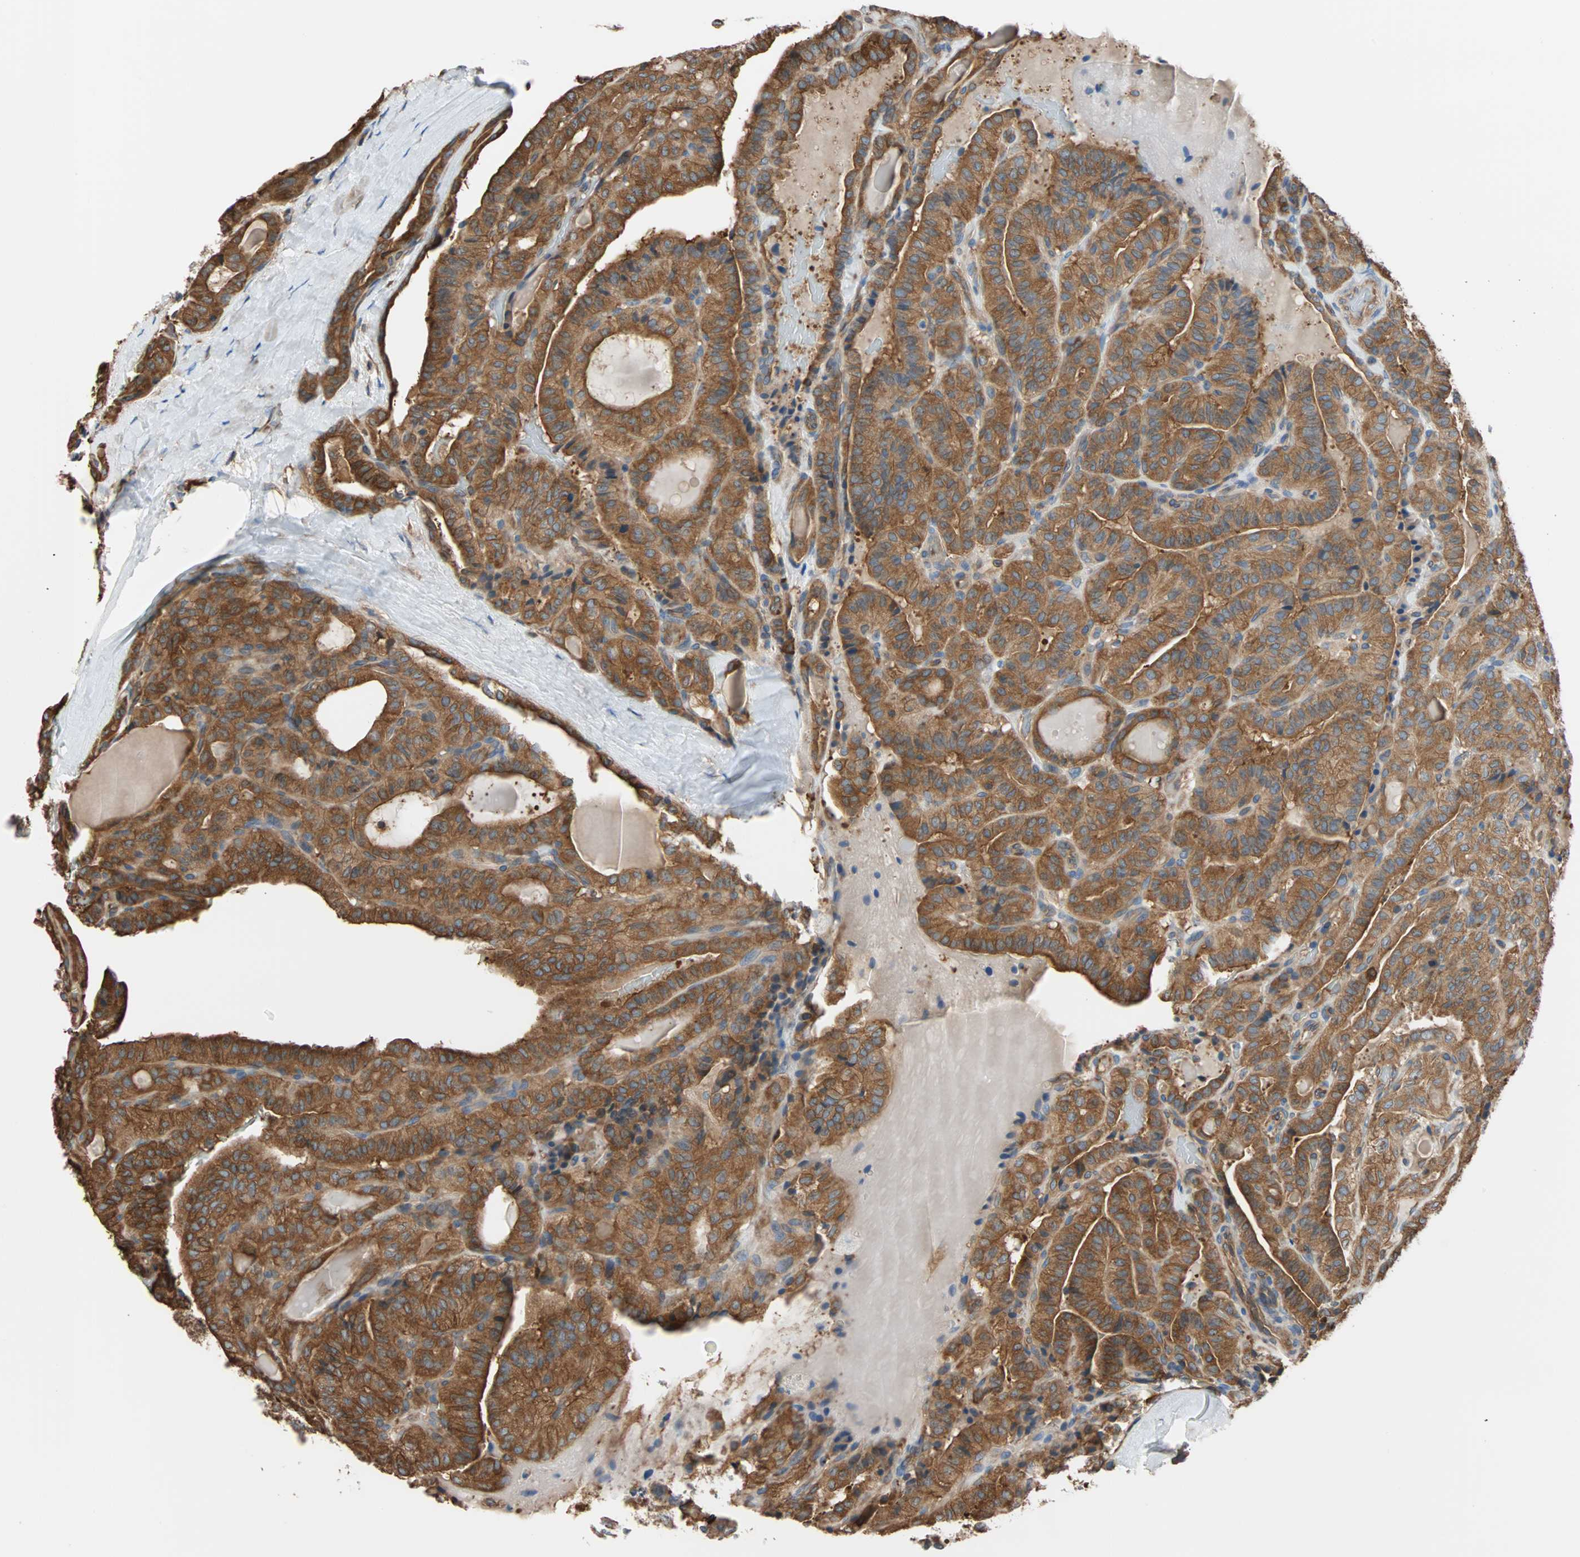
{"staining": {"intensity": "strong", "quantity": ">75%", "location": "cytoplasmic/membranous"}, "tissue": "thyroid cancer", "cell_type": "Tumor cells", "image_type": "cancer", "snomed": [{"axis": "morphology", "description": "Papillary adenocarcinoma, NOS"}, {"axis": "topography", "description": "Thyroid gland"}], "caption": "Brown immunohistochemical staining in human thyroid cancer demonstrates strong cytoplasmic/membranous positivity in about >75% of tumor cells.", "gene": "EEF2", "patient": {"sex": "male", "age": 77}}